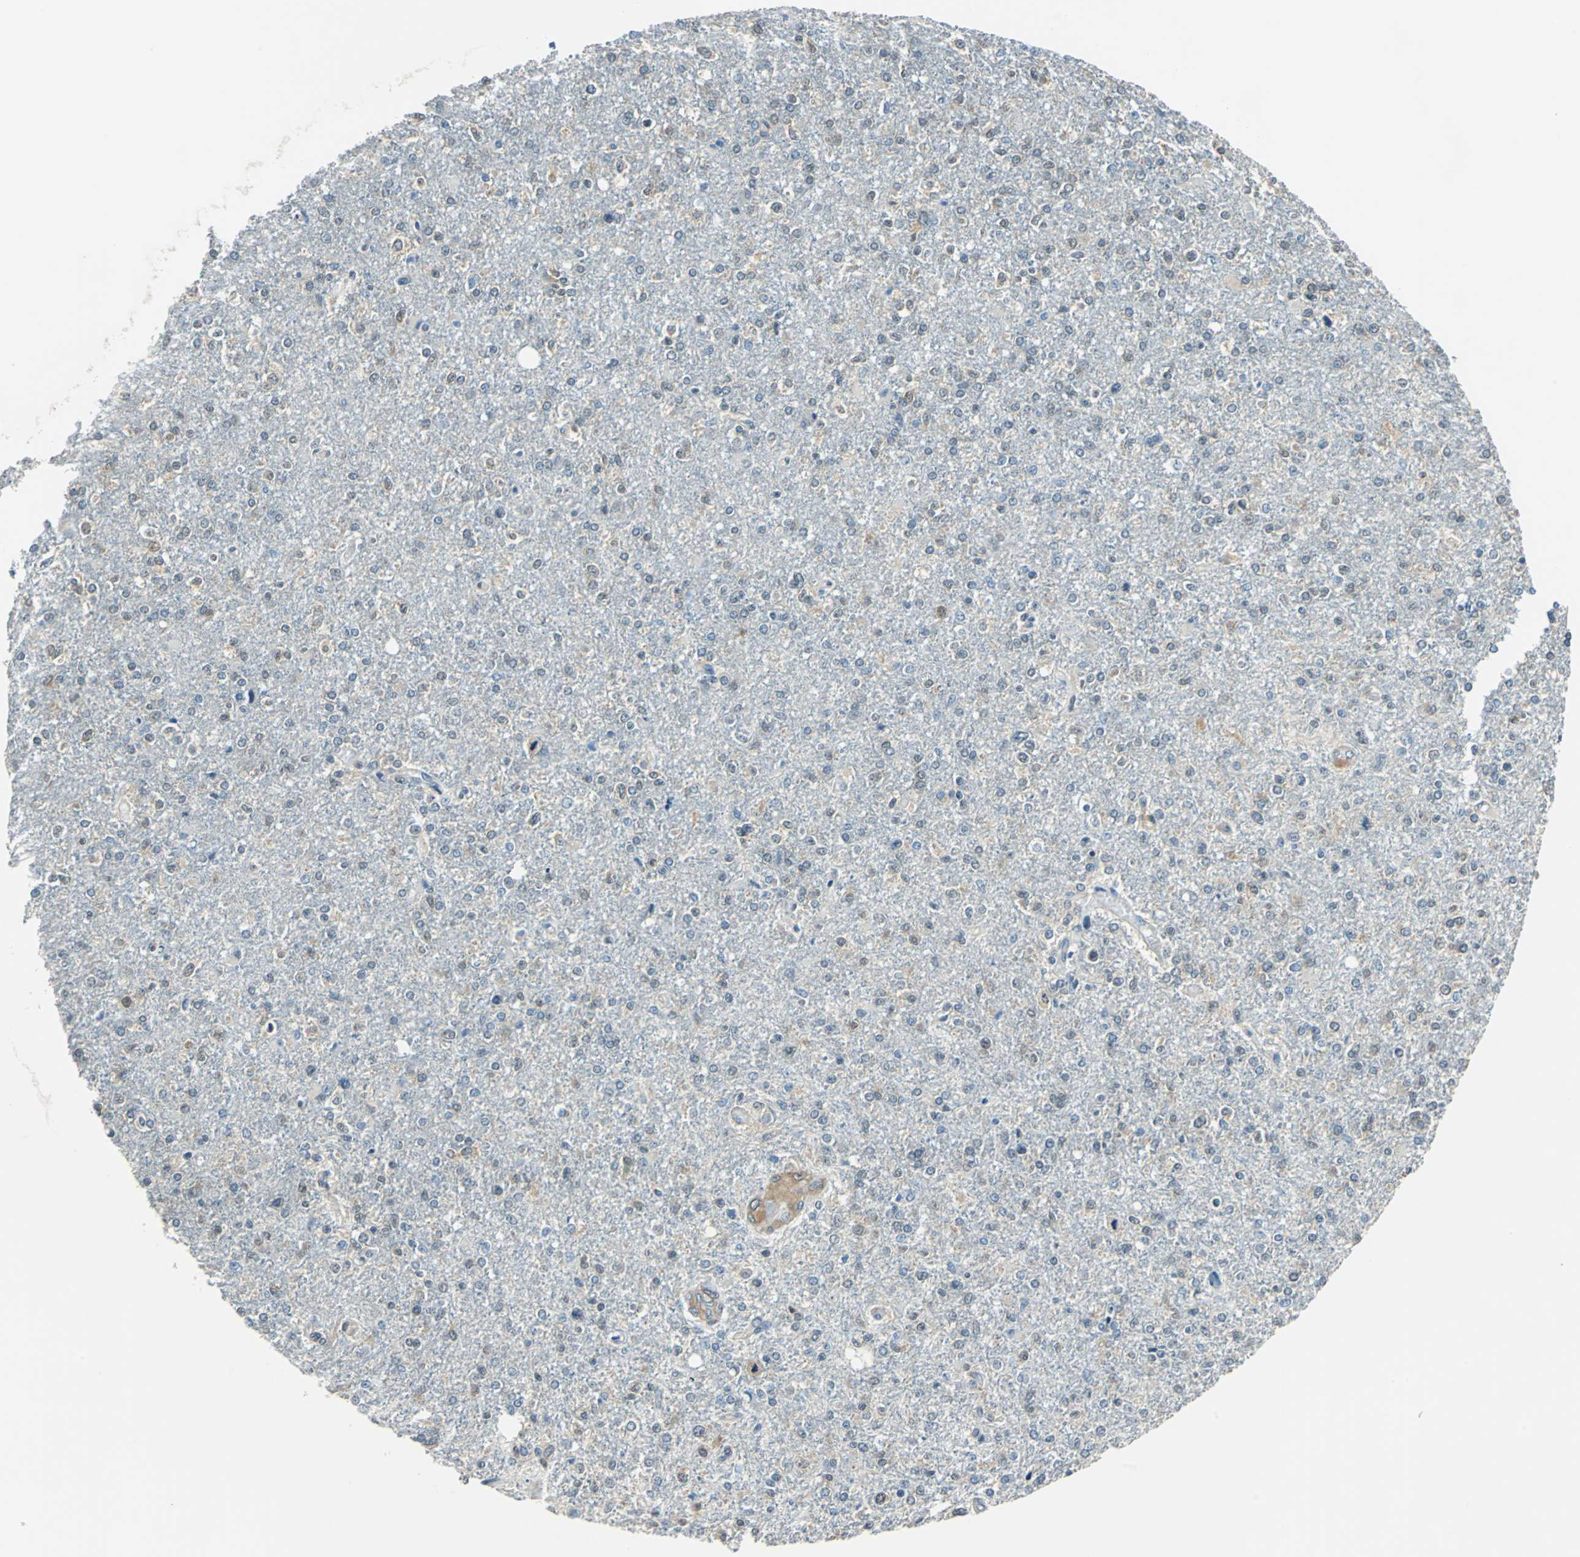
{"staining": {"intensity": "weak", "quantity": "25%-75%", "location": "cytoplasmic/membranous"}, "tissue": "glioma", "cell_type": "Tumor cells", "image_type": "cancer", "snomed": [{"axis": "morphology", "description": "Glioma, malignant, High grade"}, {"axis": "topography", "description": "Cerebral cortex"}], "caption": "This histopathology image demonstrates IHC staining of malignant glioma (high-grade), with low weak cytoplasmic/membranous expression in about 25%-75% of tumor cells.", "gene": "FKBP4", "patient": {"sex": "male", "age": 76}}